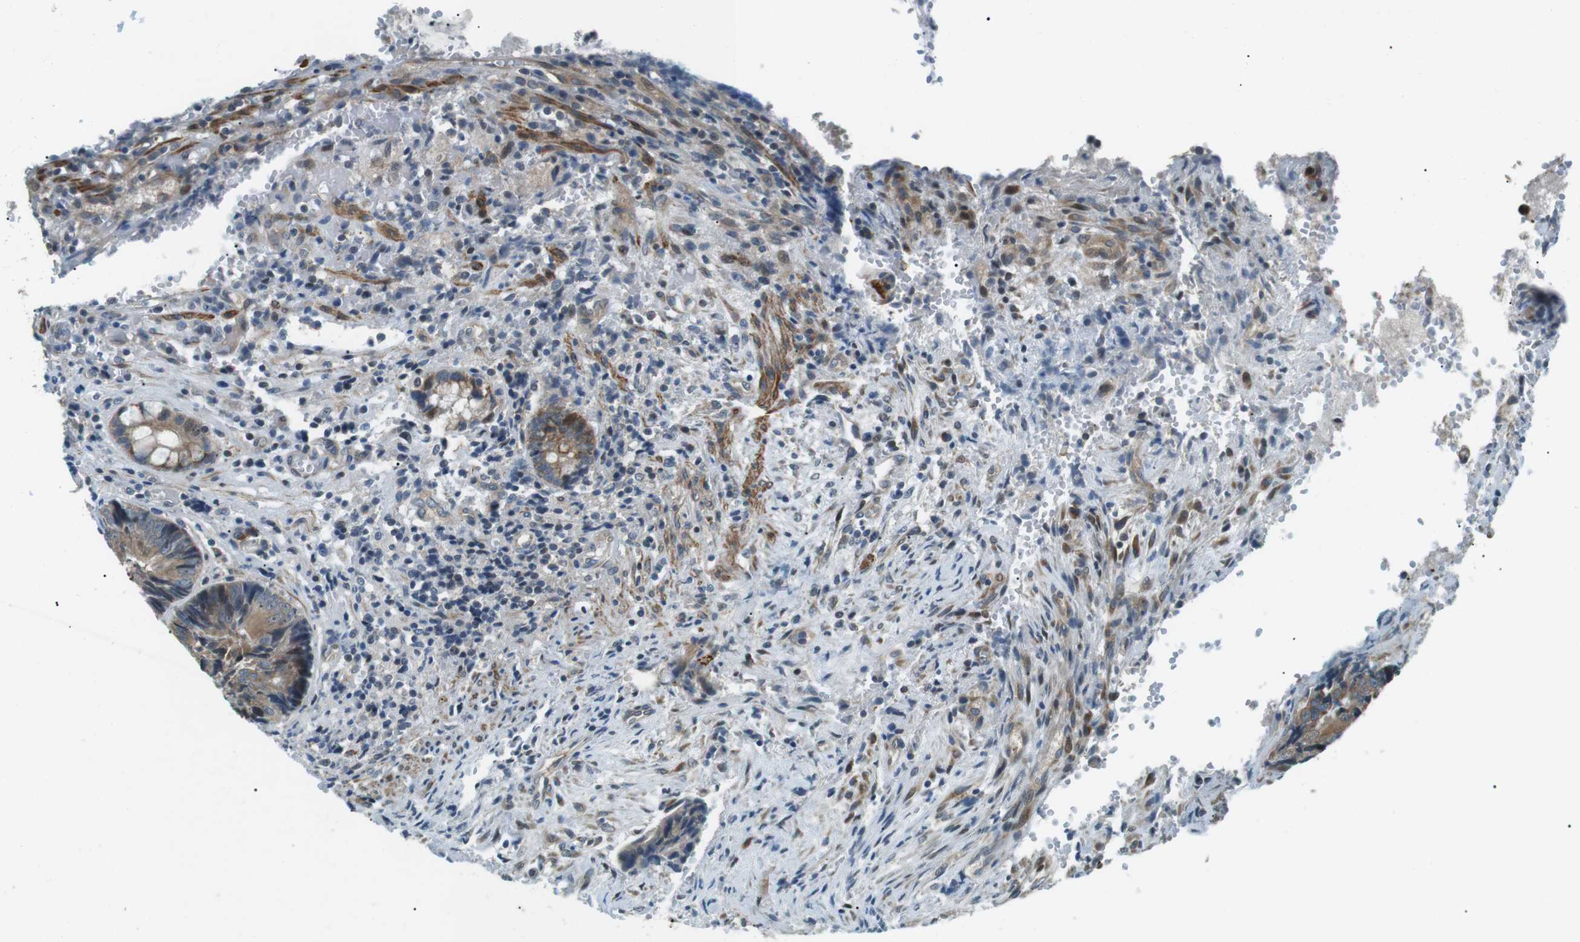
{"staining": {"intensity": "moderate", "quantity": ">75%", "location": "cytoplasmic/membranous"}, "tissue": "colorectal cancer", "cell_type": "Tumor cells", "image_type": "cancer", "snomed": [{"axis": "morphology", "description": "Adenocarcinoma, NOS"}, {"axis": "topography", "description": "Colon"}], "caption": "Colorectal cancer tissue displays moderate cytoplasmic/membranous expression in approximately >75% of tumor cells The staining was performed using DAB (3,3'-diaminobenzidine) to visualize the protein expression in brown, while the nuclei were stained in blue with hematoxylin (Magnification: 20x).", "gene": "TMEM74", "patient": {"sex": "female", "age": 57}}